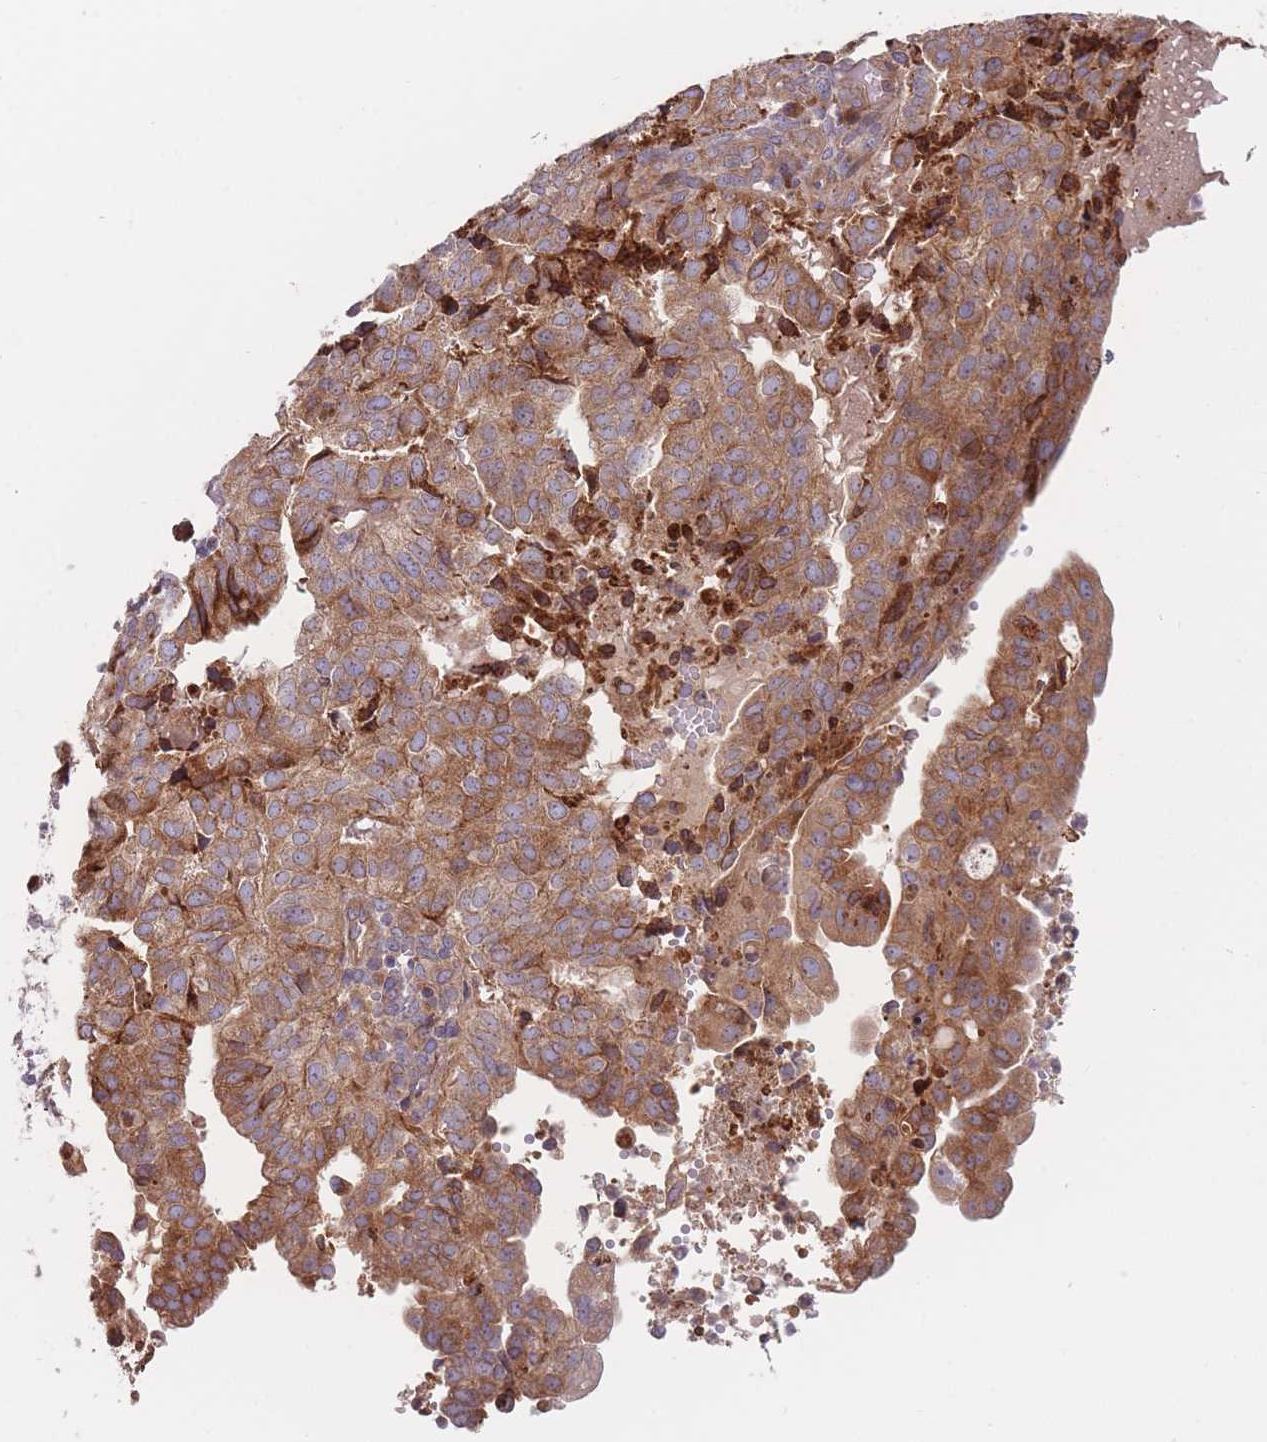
{"staining": {"intensity": "moderate", "quantity": ">75%", "location": "cytoplasmic/membranous"}, "tissue": "endometrial cancer", "cell_type": "Tumor cells", "image_type": "cancer", "snomed": [{"axis": "morphology", "description": "Adenocarcinoma, NOS"}, {"axis": "topography", "description": "Uterus"}], "caption": "Protein staining of endometrial adenocarcinoma tissue reveals moderate cytoplasmic/membranous expression in approximately >75% of tumor cells. (DAB IHC with brightfield microscopy, high magnification).", "gene": "TMEM131L", "patient": {"sex": "female", "age": 77}}